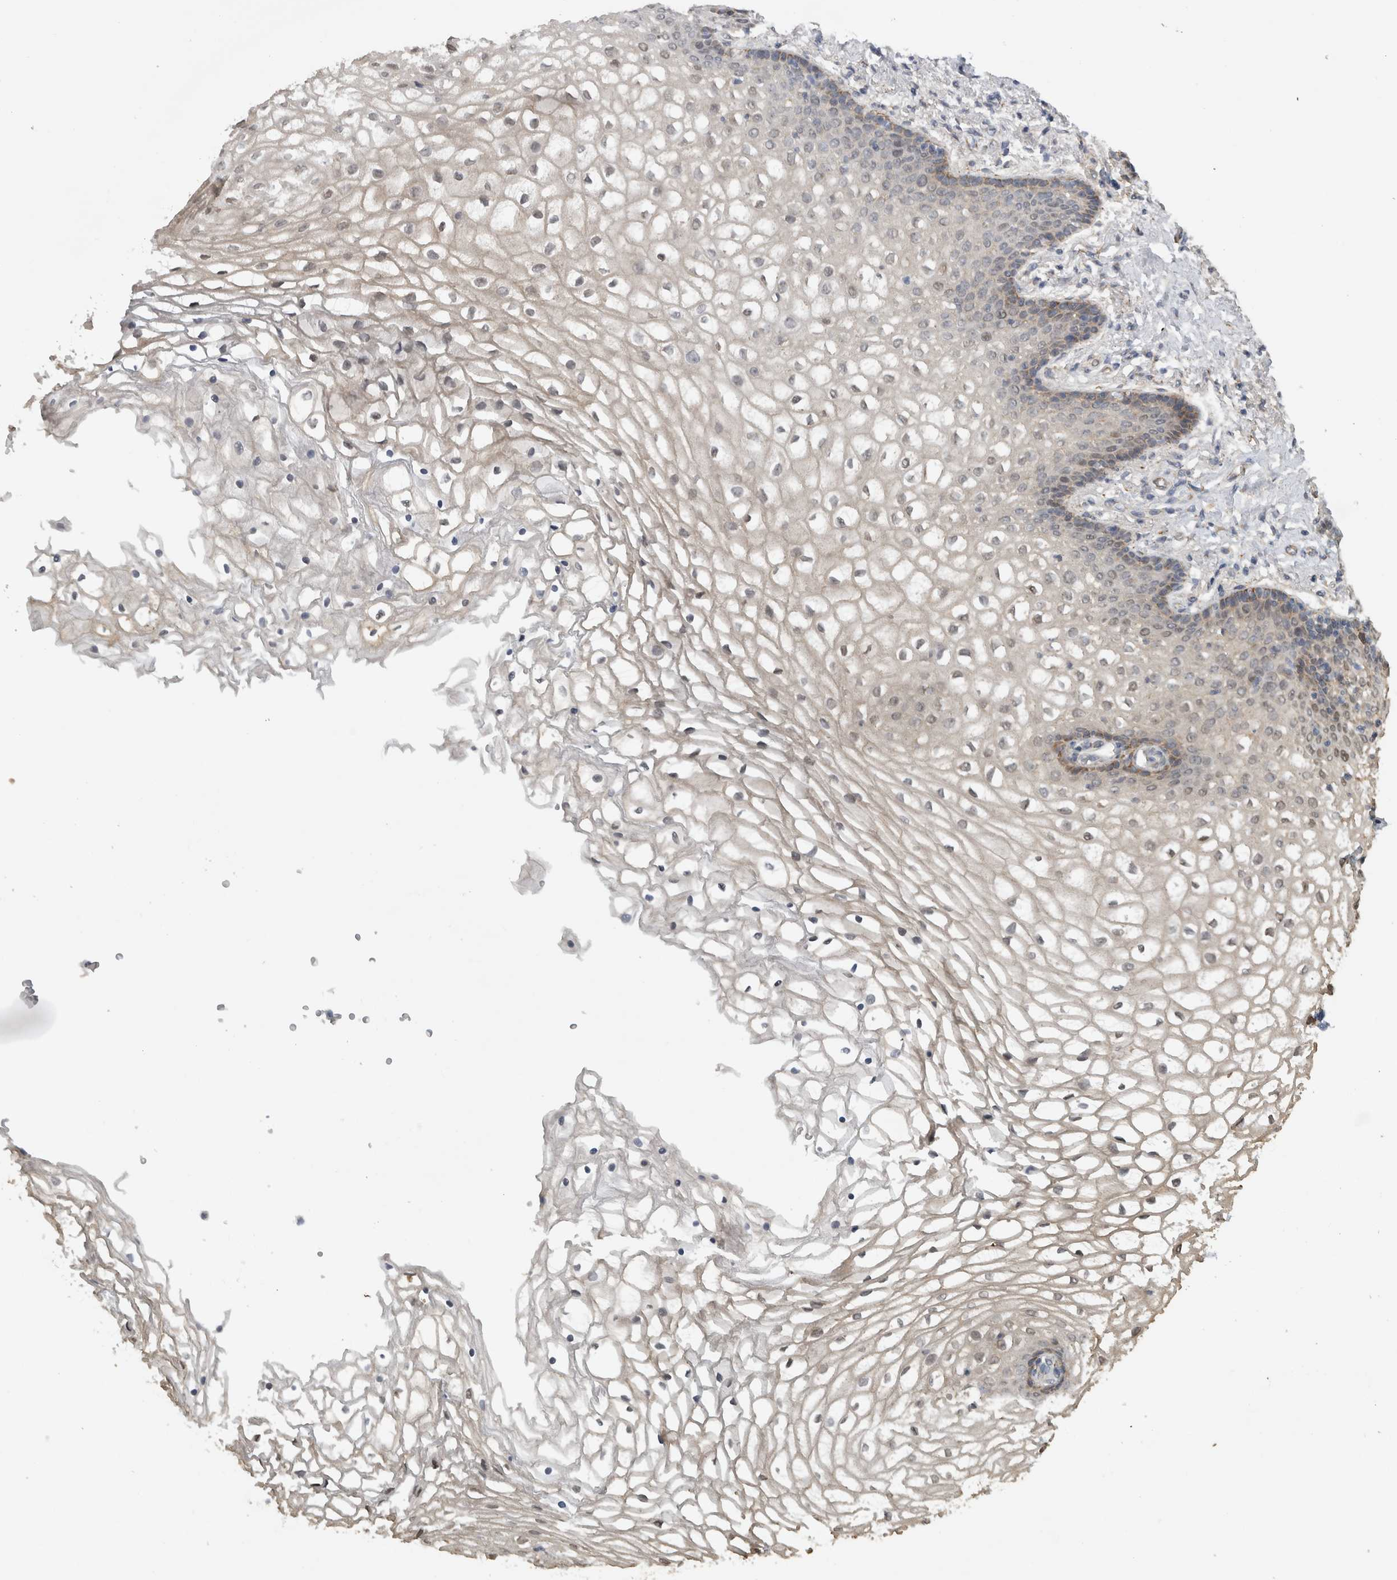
{"staining": {"intensity": "weak", "quantity": "25%-75%", "location": "cytoplasmic/membranous,nuclear"}, "tissue": "vagina", "cell_type": "Squamous epithelial cells", "image_type": "normal", "snomed": [{"axis": "morphology", "description": "Normal tissue, NOS"}, {"axis": "topography", "description": "Vagina"}], "caption": "A brown stain highlights weak cytoplasmic/membranous,nuclear expression of a protein in squamous epithelial cells of benign vagina.", "gene": "DYRK2", "patient": {"sex": "female", "age": 60}}